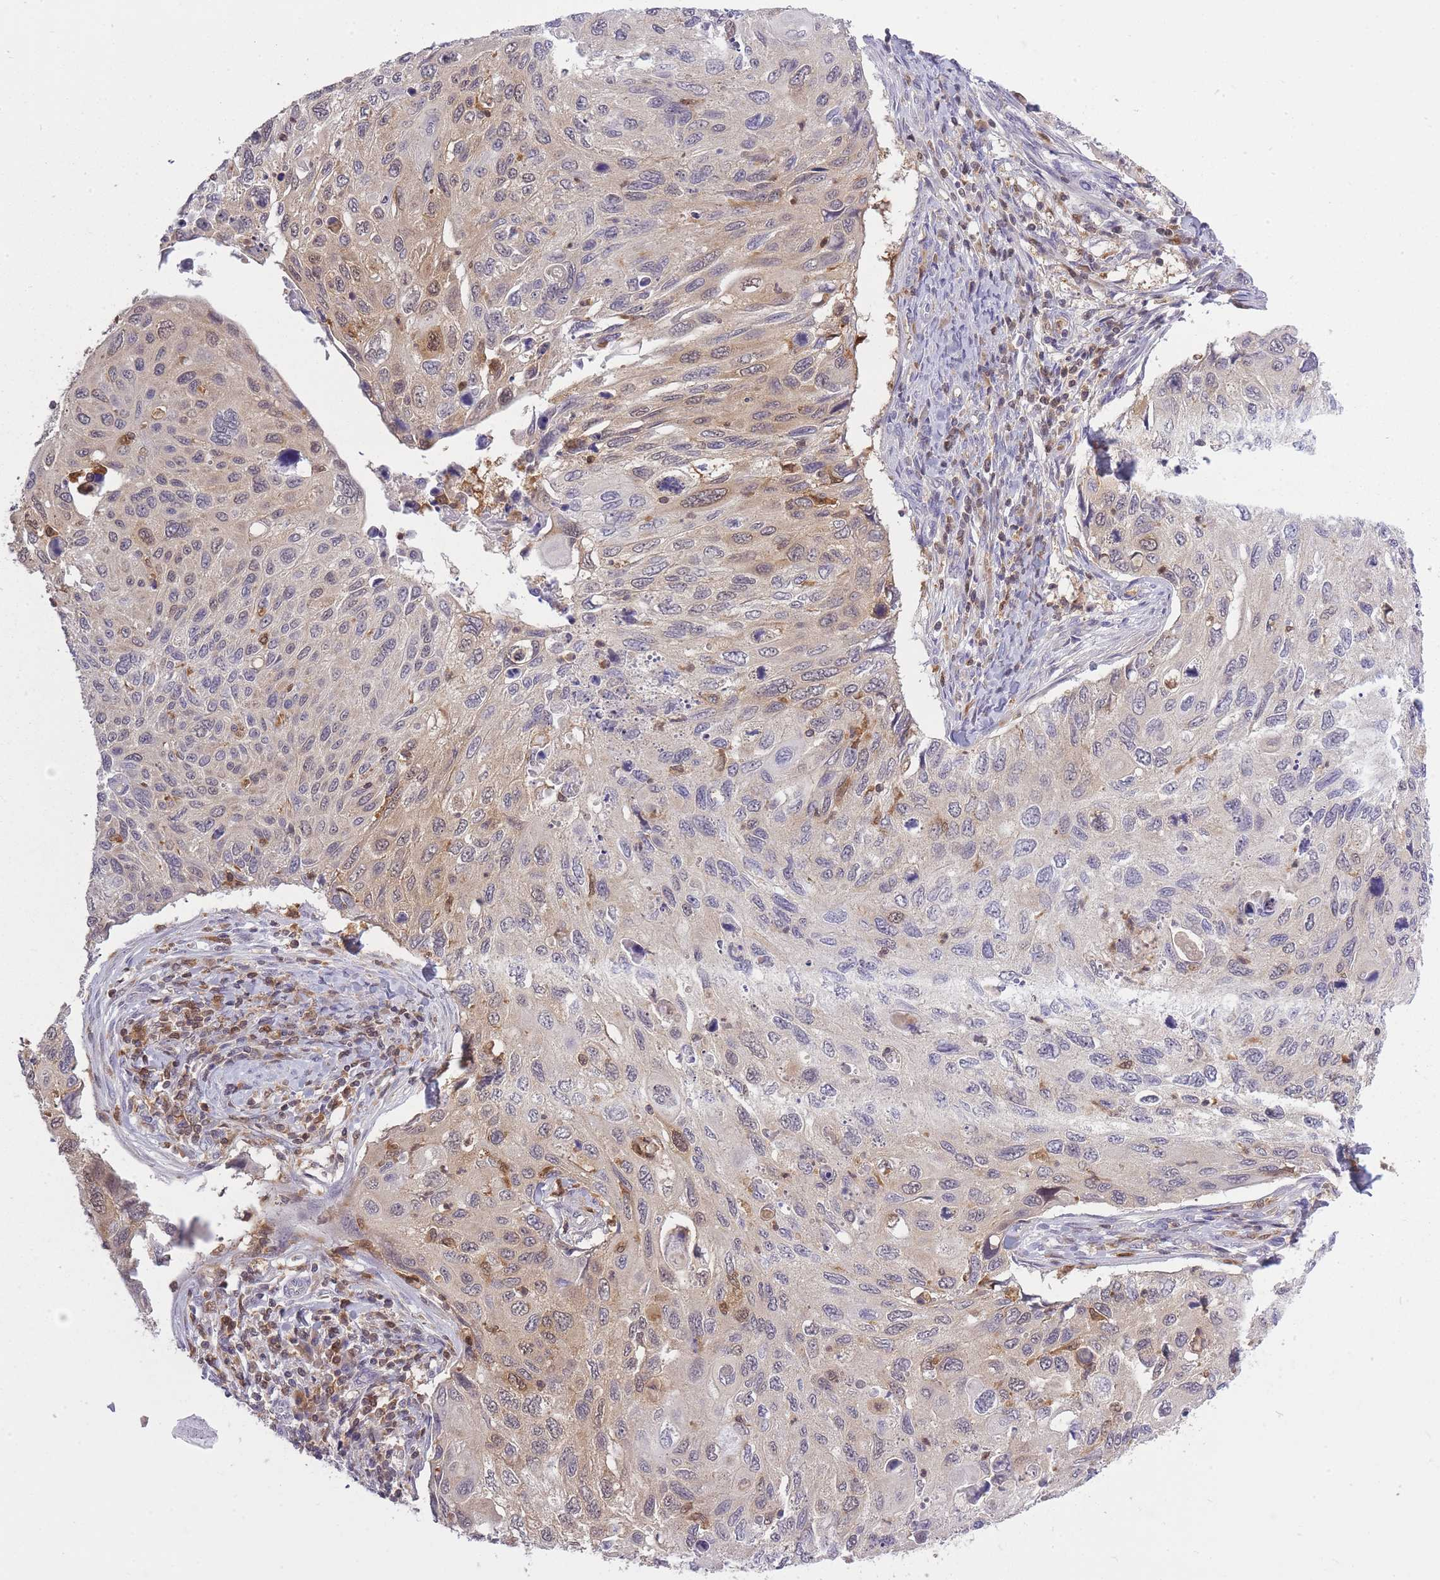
{"staining": {"intensity": "weak", "quantity": "25%-75%", "location": "cytoplasmic/membranous,nuclear"}, "tissue": "cervical cancer", "cell_type": "Tumor cells", "image_type": "cancer", "snomed": [{"axis": "morphology", "description": "Squamous cell carcinoma, NOS"}, {"axis": "topography", "description": "Cervix"}], "caption": "An immunohistochemistry image of tumor tissue is shown. Protein staining in brown labels weak cytoplasmic/membranous and nuclear positivity in cervical cancer within tumor cells.", "gene": "CXorf38", "patient": {"sex": "female", "age": 70}}